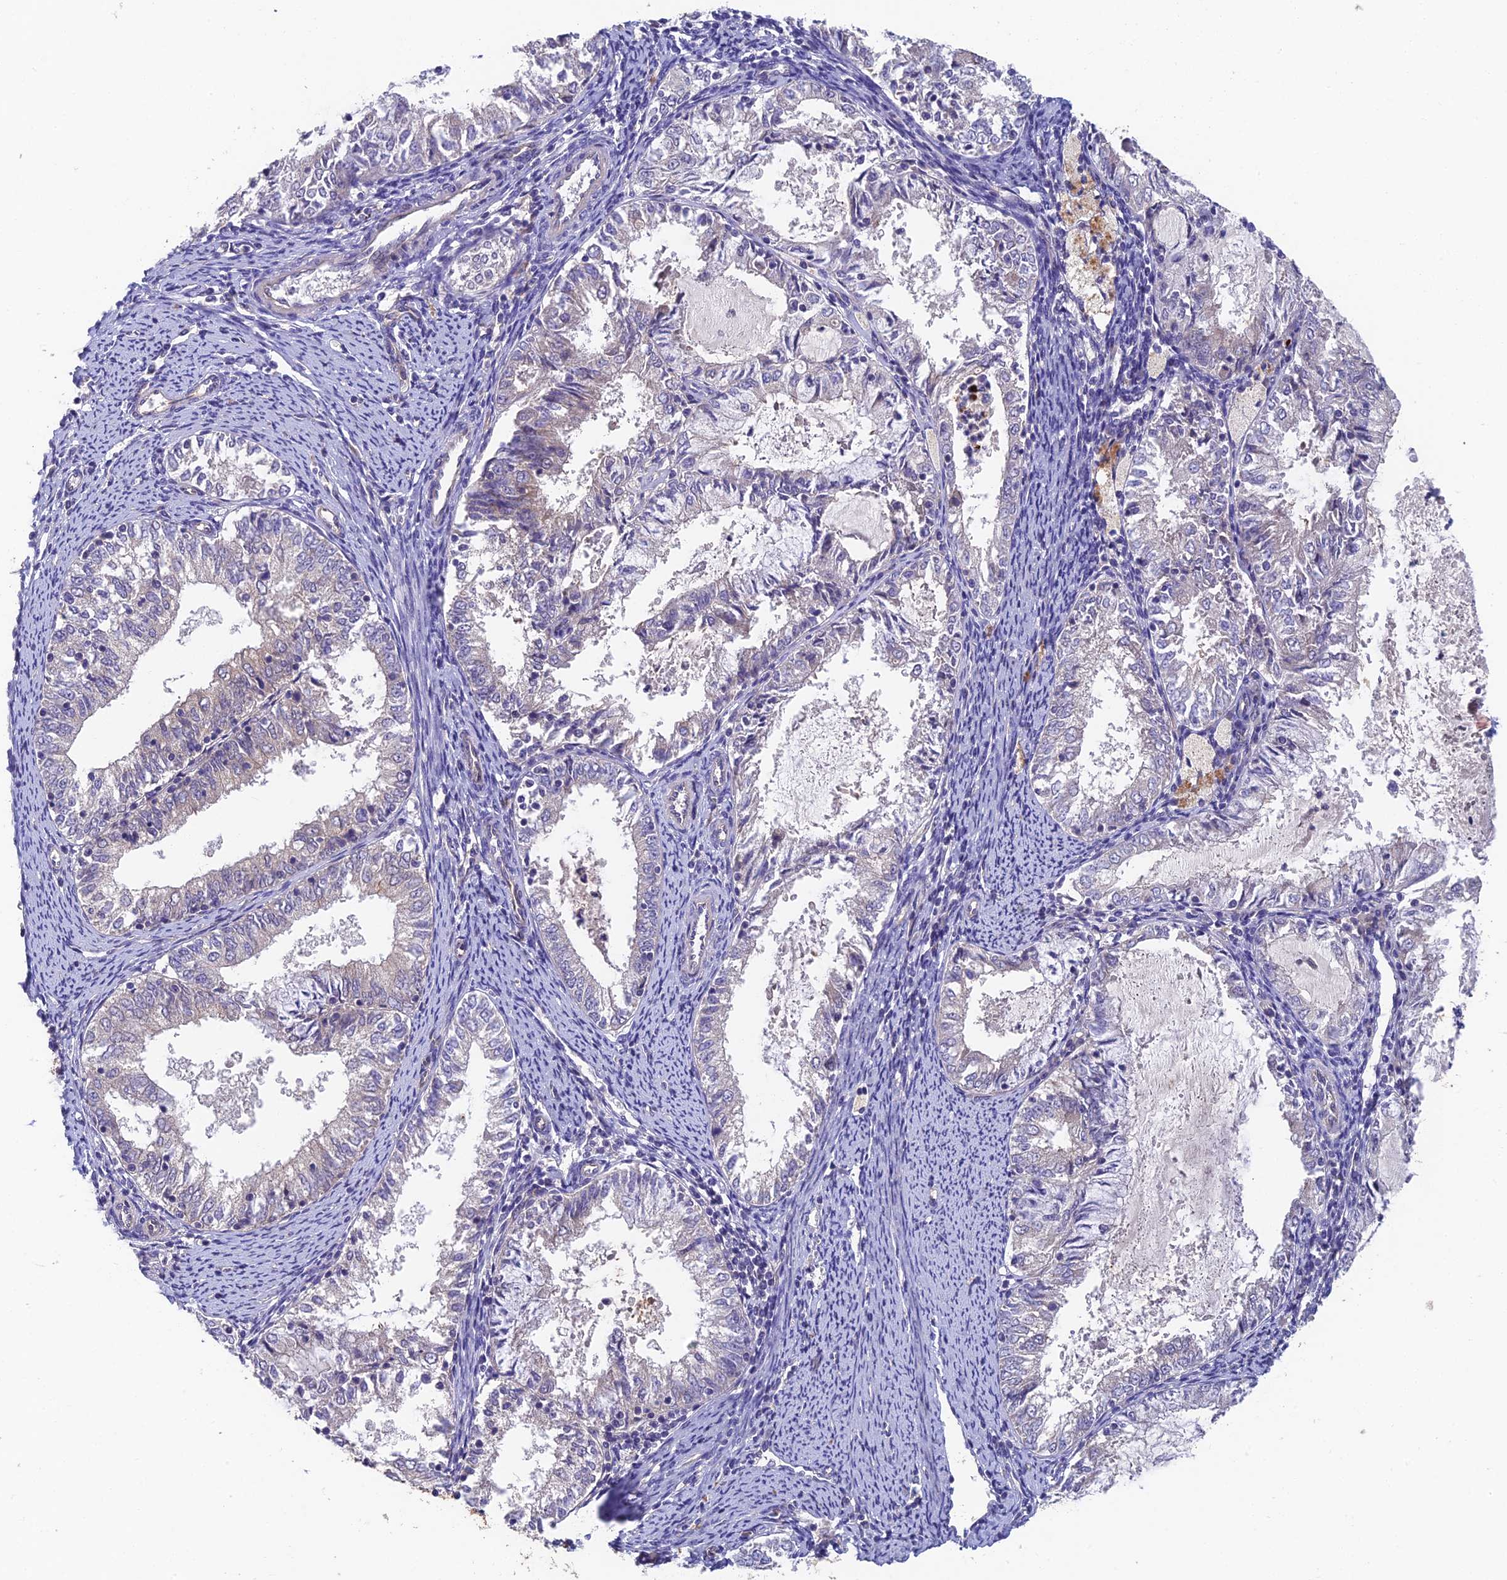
{"staining": {"intensity": "negative", "quantity": "none", "location": "none"}, "tissue": "endometrial cancer", "cell_type": "Tumor cells", "image_type": "cancer", "snomed": [{"axis": "morphology", "description": "Adenocarcinoma, NOS"}, {"axis": "topography", "description": "Endometrium"}], "caption": "DAB immunohistochemical staining of endometrial adenocarcinoma reveals no significant staining in tumor cells.", "gene": "ADAMTS13", "patient": {"sex": "female", "age": 57}}